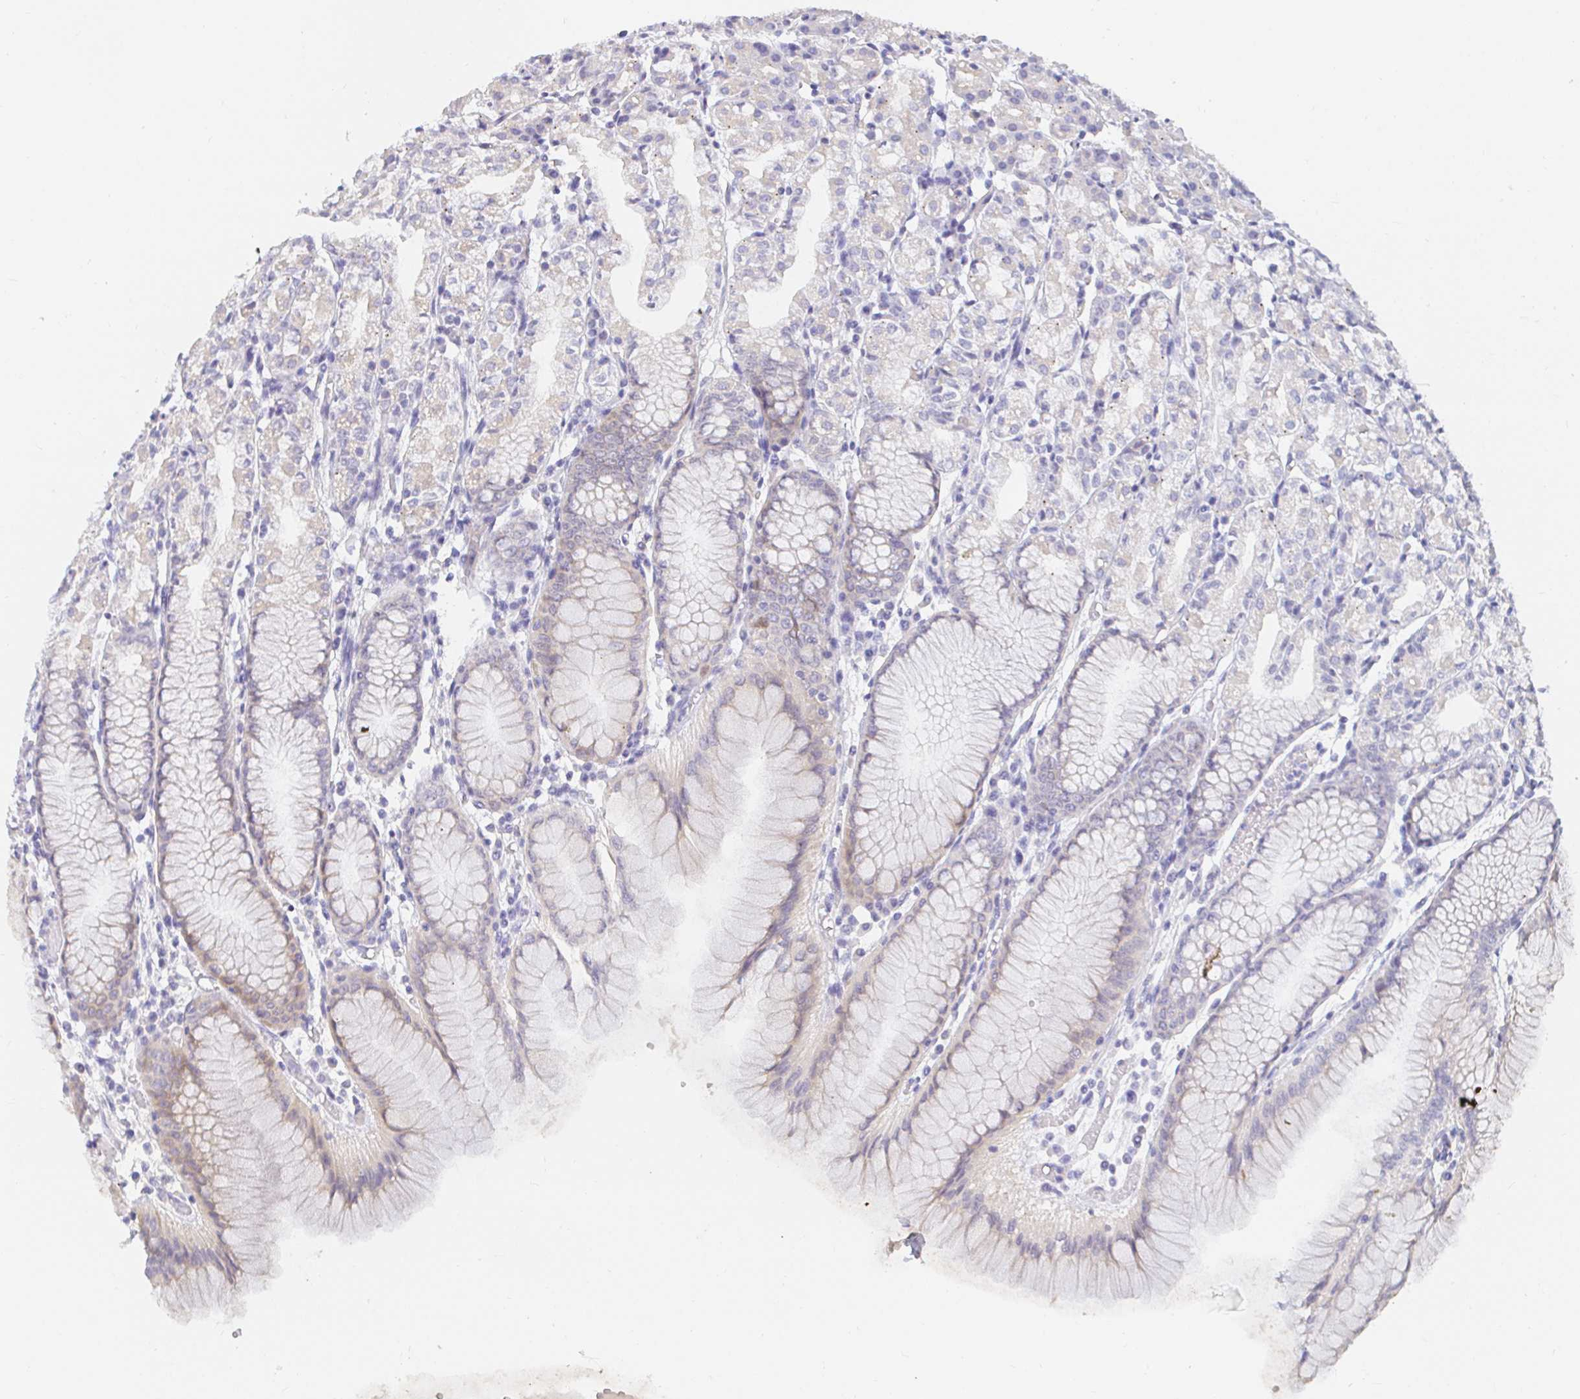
{"staining": {"intensity": "weak", "quantity": "<25%", "location": "cytoplasmic/membranous"}, "tissue": "stomach", "cell_type": "Glandular cells", "image_type": "normal", "snomed": [{"axis": "morphology", "description": "Normal tissue, NOS"}, {"axis": "topography", "description": "Stomach"}], "caption": "Immunohistochemistry of benign stomach exhibits no positivity in glandular cells. (DAB (3,3'-diaminobenzidine) immunohistochemistry (IHC) with hematoxylin counter stain).", "gene": "PDE6B", "patient": {"sex": "female", "age": 57}}